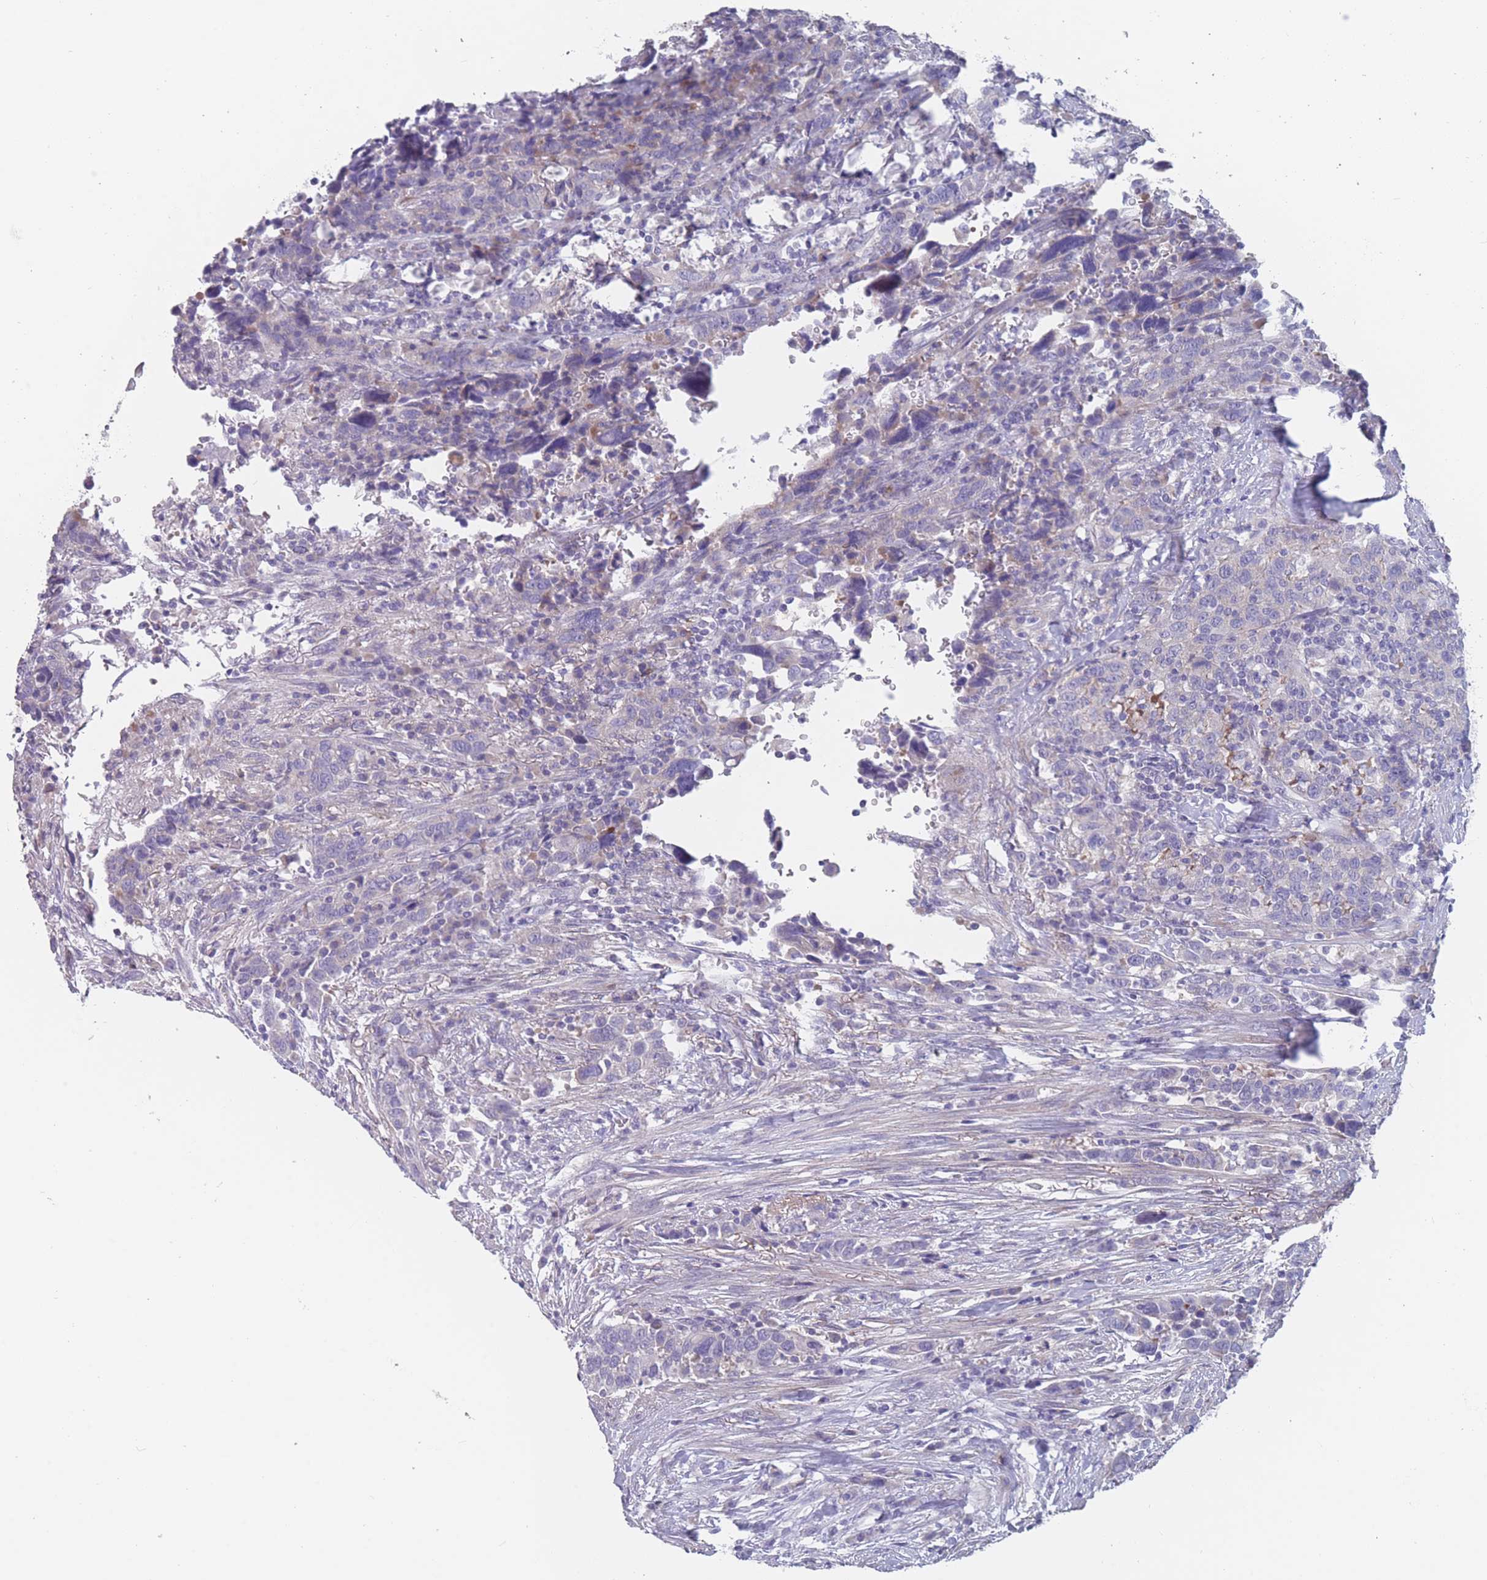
{"staining": {"intensity": "negative", "quantity": "none", "location": "none"}, "tissue": "urothelial cancer", "cell_type": "Tumor cells", "image_type": "cancer", "snomed": [{"axis": "morphology", "description": "Urothelial carcinoma, High grade"}, {"axis": "topography", "description": "Urinary bladder"}], "caption": "This image is of urothelial carcinoma (high-grade) stained with IHC to label a protein in brown with the nuclei are counter-stained blue. There is no positivity in tumor cells.", "gene": "PIGU", "patient": {"sex": "male", "age": 61}}